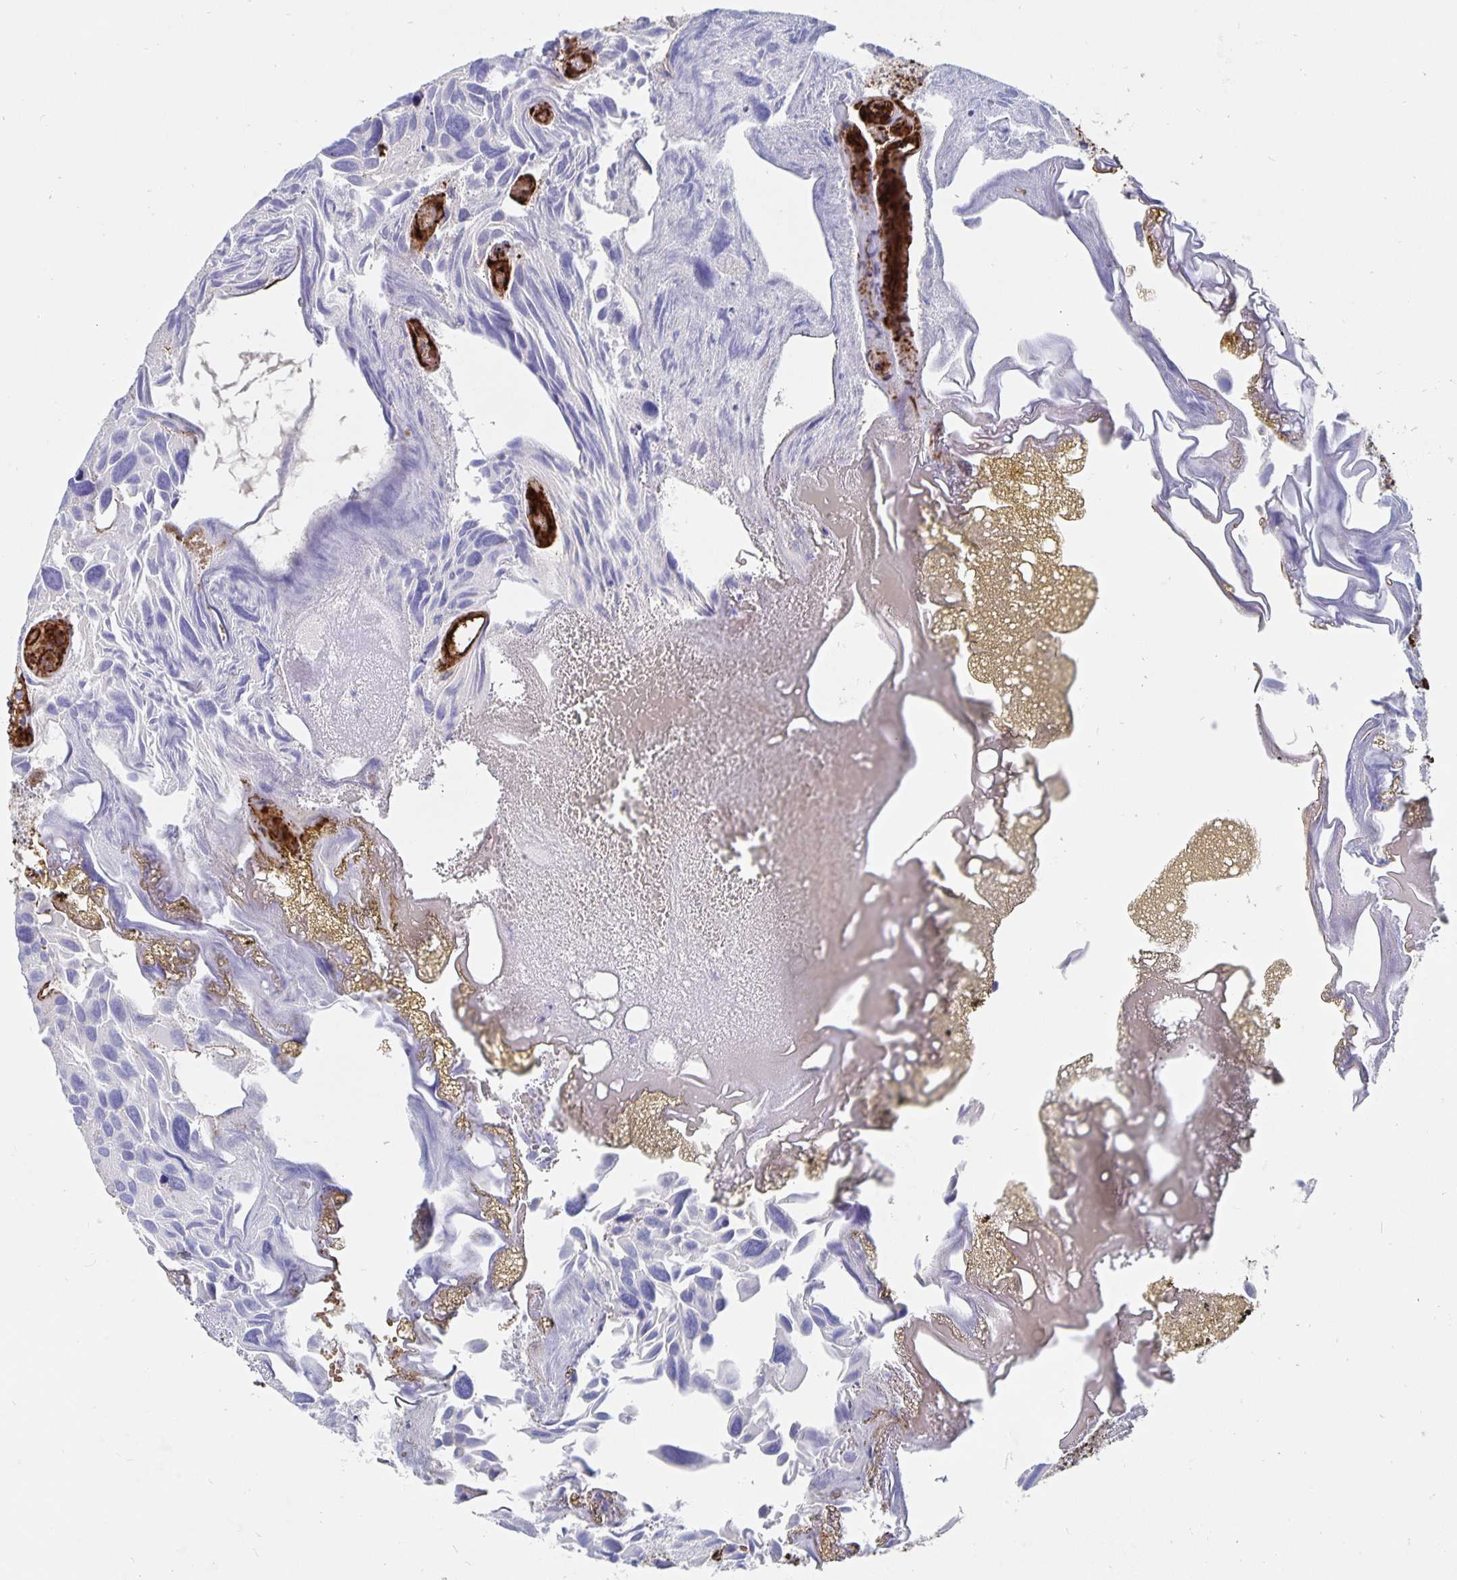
{"staining": {"intensity": "negative", "quantity": "none", "location": "none"}, "tissue": "urothelial cancer", "cell_type": "Tumor cells", "image_type": "cancer", "snomed": [{"axis": "morphology", "description": "Urothelial carcinoma, Low grade"}, {"axis": "topography", "description": "Urinary bladder"}], "caption": "Immunohistochemistry histopathology image of neoplastic tissue: urothelial carcinoma (low-grade) stained with DAB reveals no significant protein staining in tumor cells.", "gene": "DCHS2", "patient": {"sex": "female", "age": 69}}